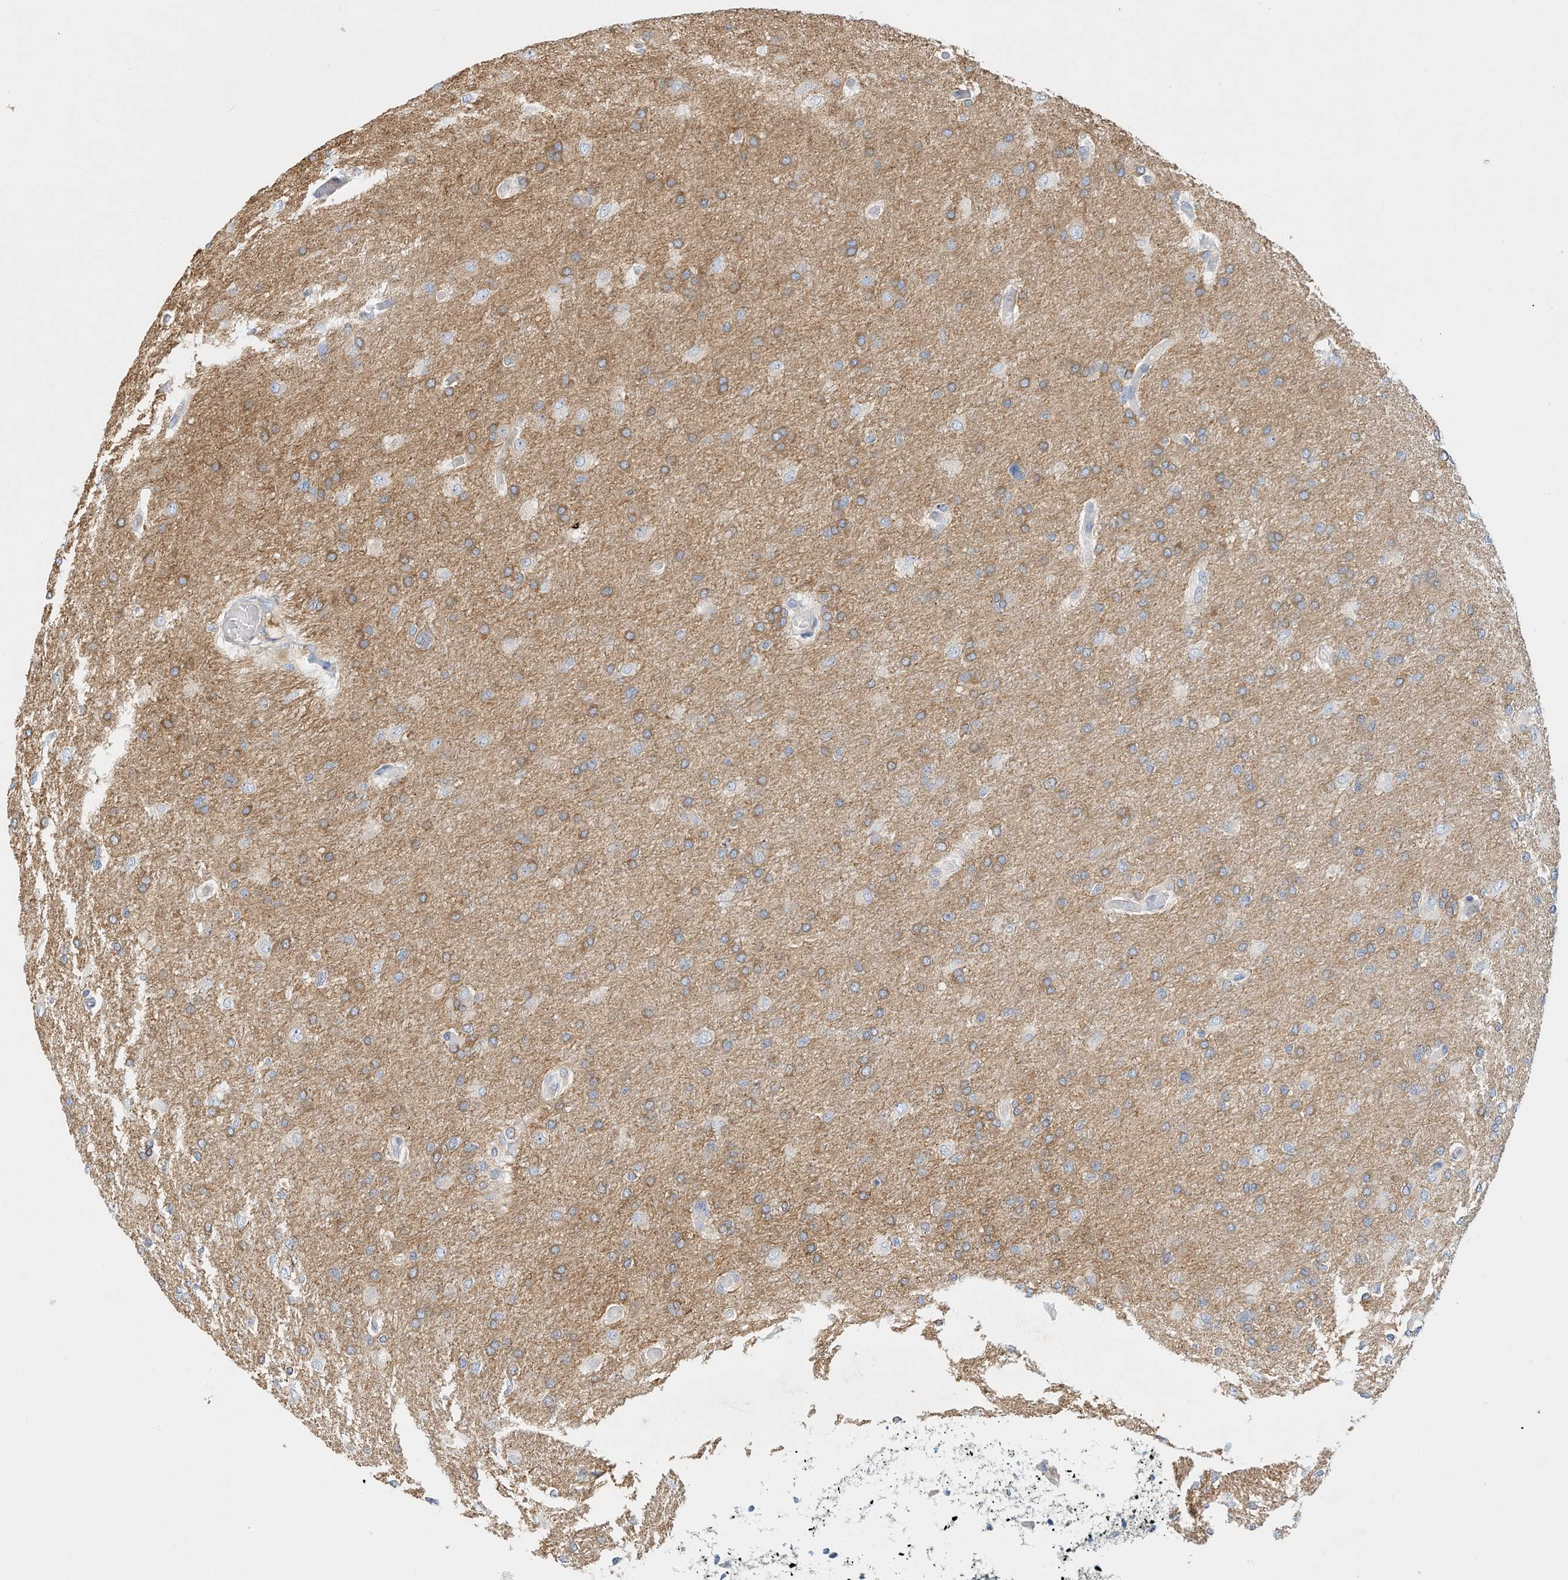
{"staining": {"intensity": "moderate", "quantity": "25%-75%", "location": "cytoplasmic/membranous"}, "tissue": "glioma", "cell_type": "Tumor cells", "image_type": "cancer", "snomed": [{"axis": "morphology", "description": "Glioma, malignant, High grade"}, {"axis": "topography", "description": "Cerebral cortex"}], "caption": "Malignant high-grade glioma was stained to show a protein in brown. There is medium levels of moderate cytoplasmic/membranous expression in approximately 25%-75% of tumor cells.", "gene": "MICAL1", "patient": {"sex": "female", "age": 36}}